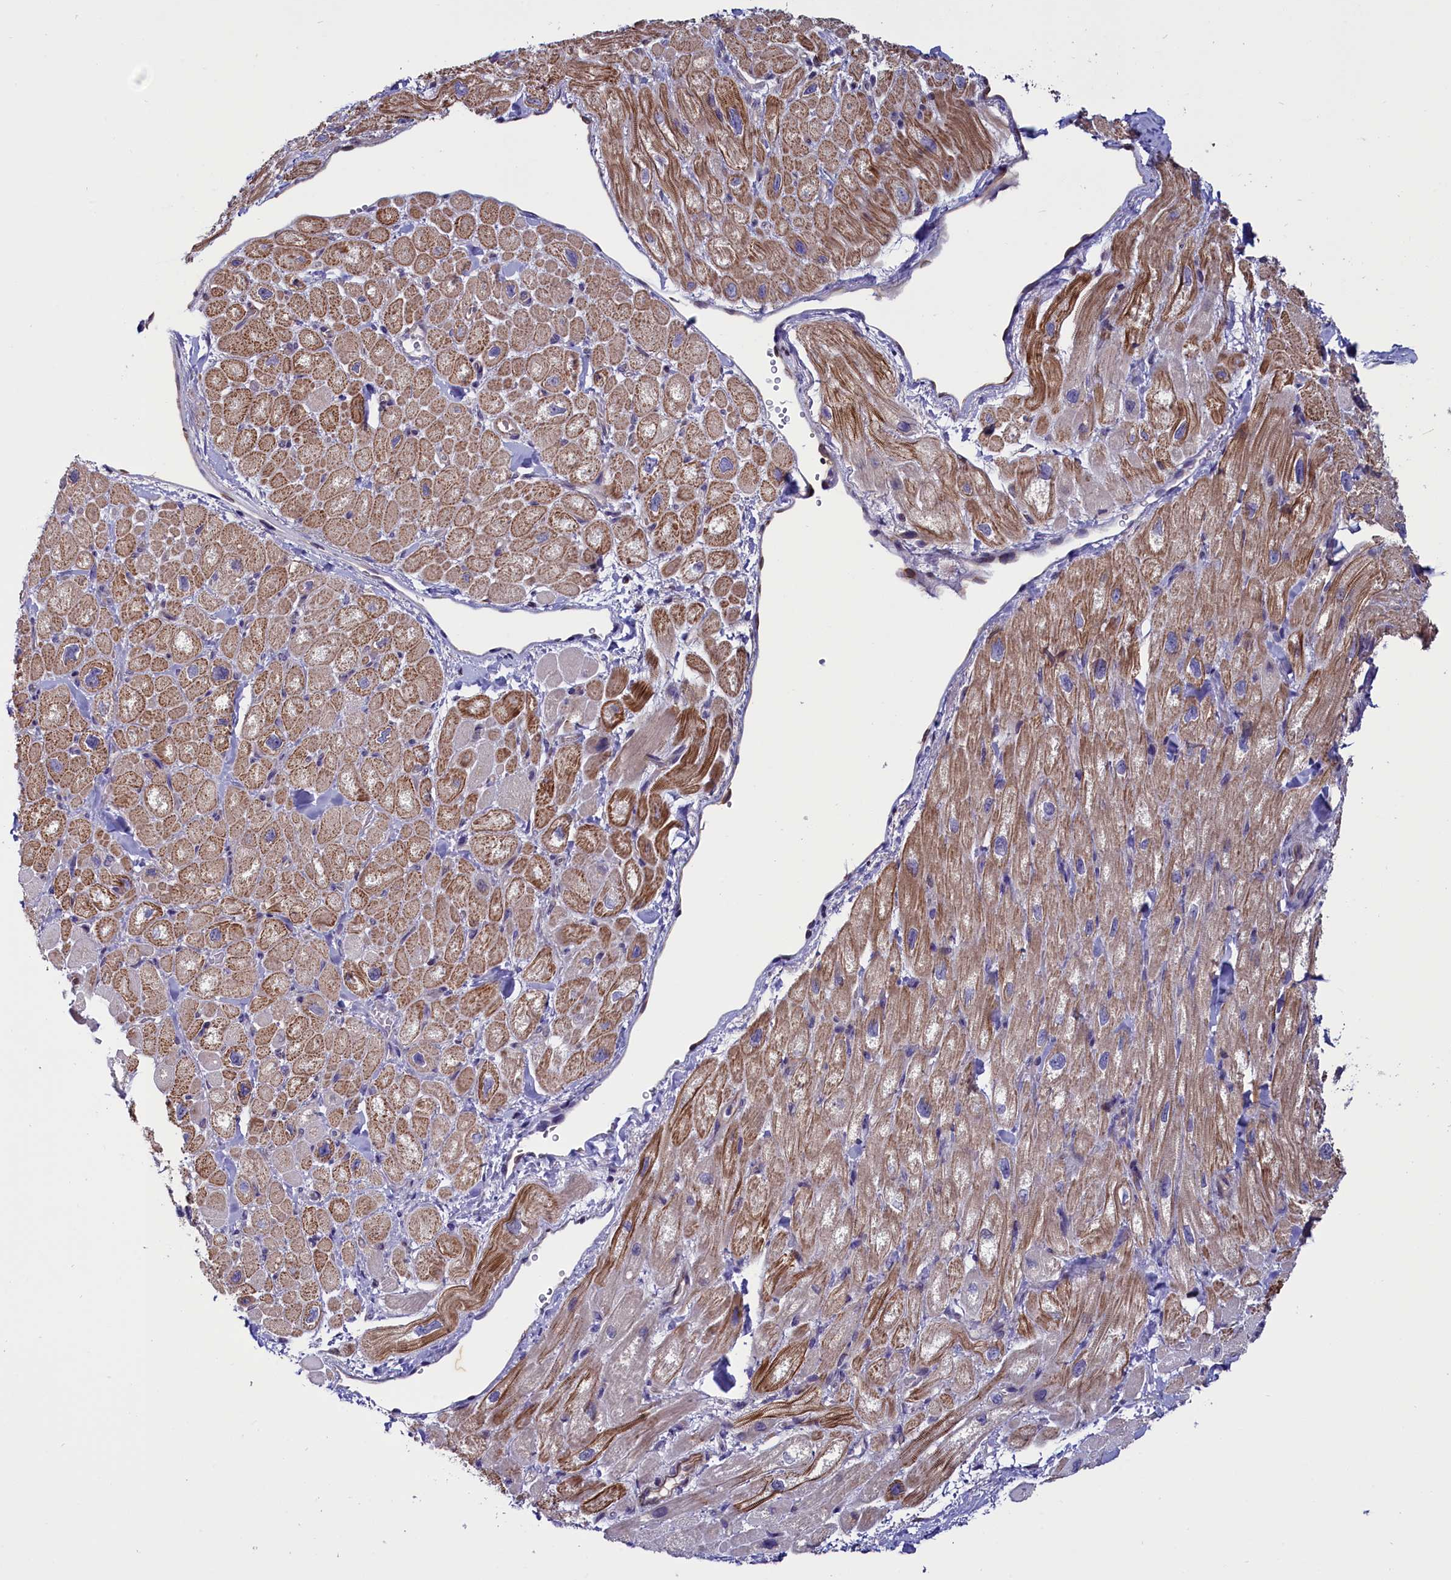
{"staining": {"intensity": "moderate", "quantity": ">75%", "location": "cytoplasmic/membranous"}, "tissue": "heart muscle", "cell_type": "Cardiomyocytes", "image_type": "normal", "snomed": [{"axis": "morphology", "description": "Normal tissue, NOS"}, {"axis": "topography", "description": "Heart"}], "caption": "Protein staining by IHC shows moderate cytoplasmic/membranous expression in approximately >75% of cardiomyocytes in unremarkable heart muscle.", "gene": "PDILT", "patient": {"sex": "male", "age": 65}}